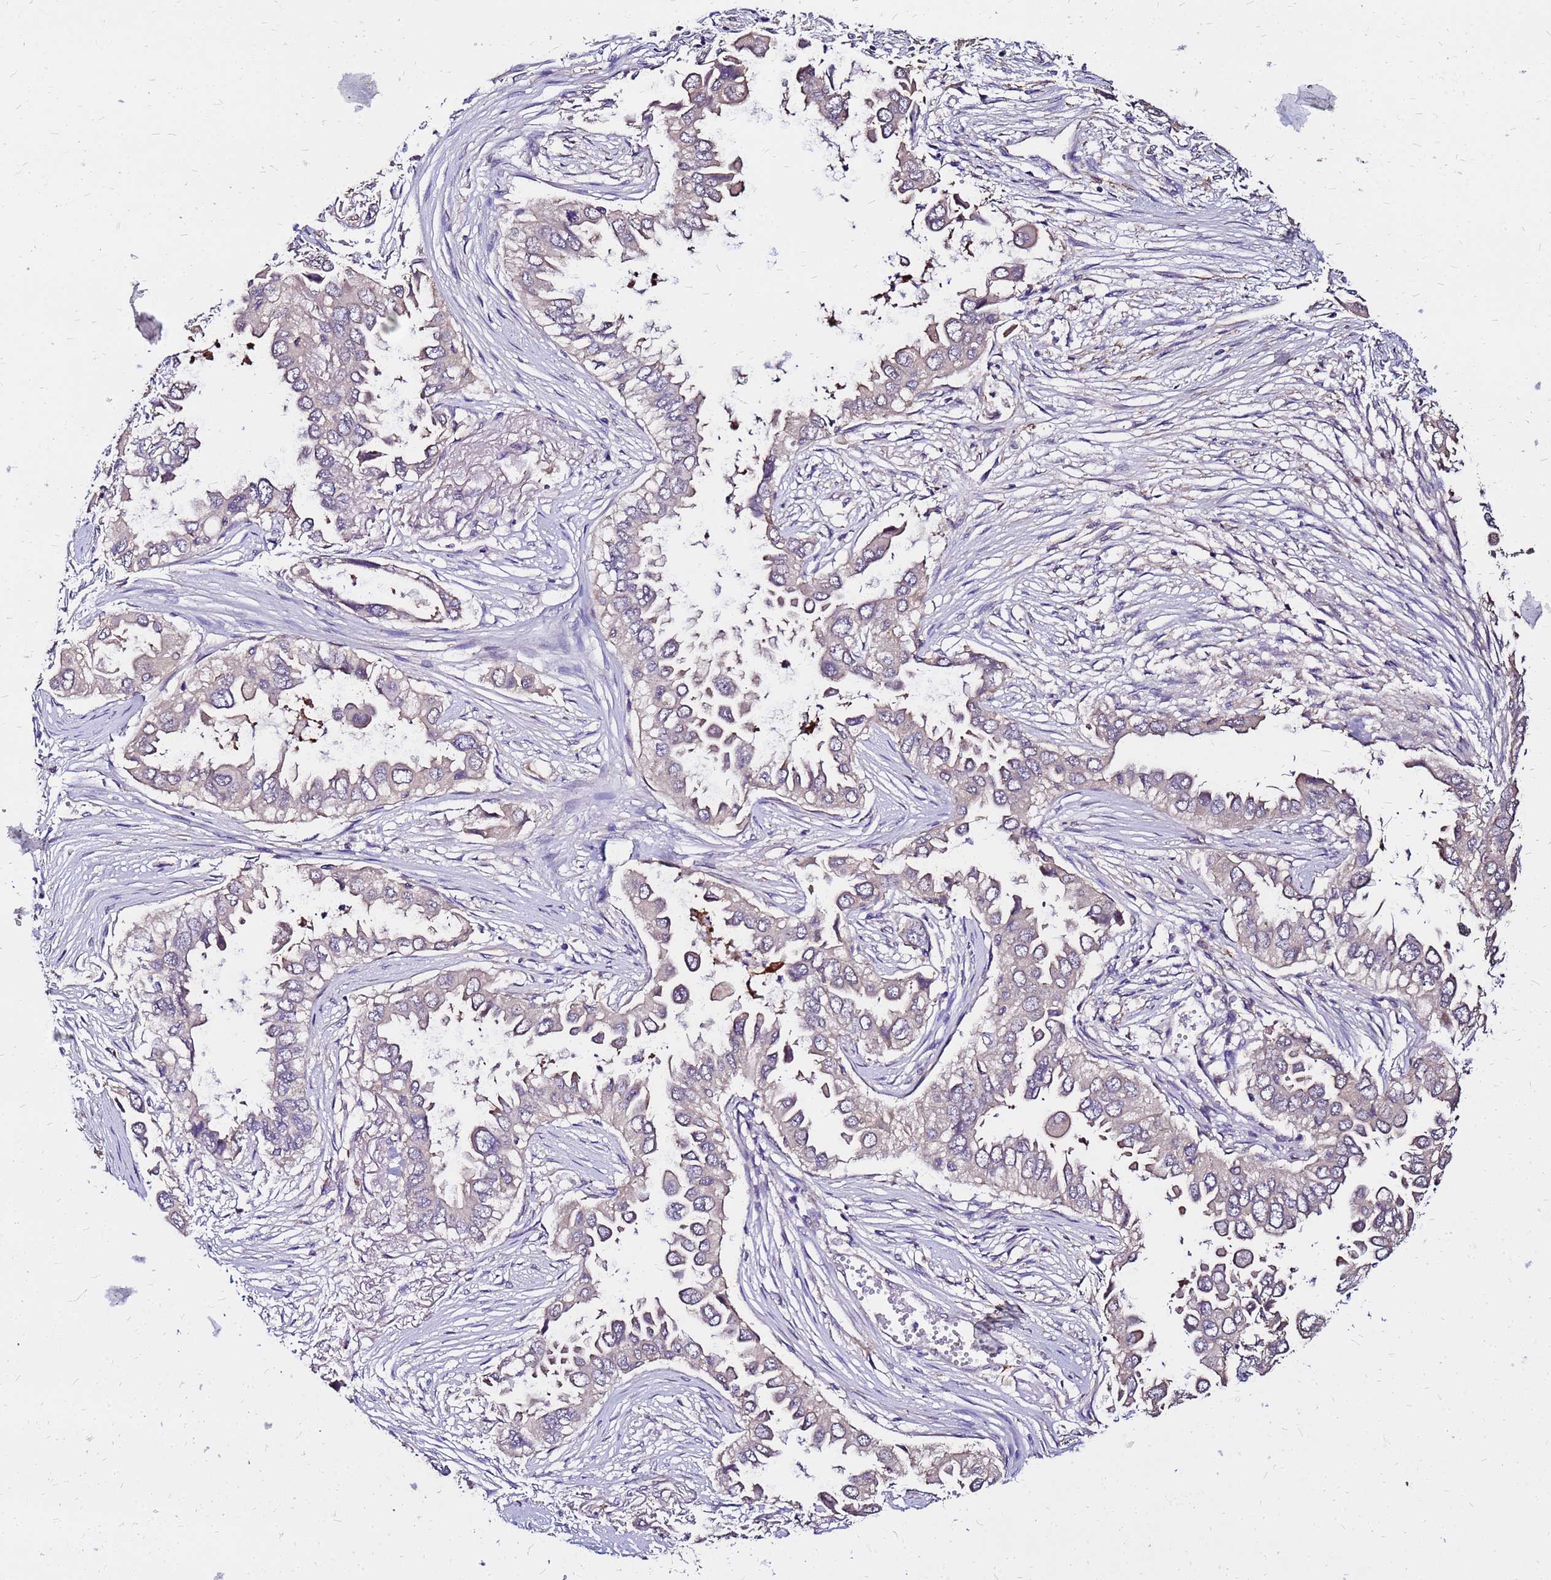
{"staining": {"intensity": "weak", "quantity": "<25%", "location": "cytoplasmic/membranous"}, "tissue": "lung cancer", "cell_type": "Tumor cells", "image_type": "cancer", "snomed": [{"axis": "morphology", "description": "Adenocarcinoma, NOS"}, {"axis": "topography", "description": "Lung"}], "caption": "IHC image of neoplastic tissue: human adenocarcinoma (lung) stained with DAB (3,3'-diaminobenzidine) demonstrates no significant protein positivity in tumor cells.", "gene": "ARHGEF5", "patient": {"sex": "female", "age": 76}}